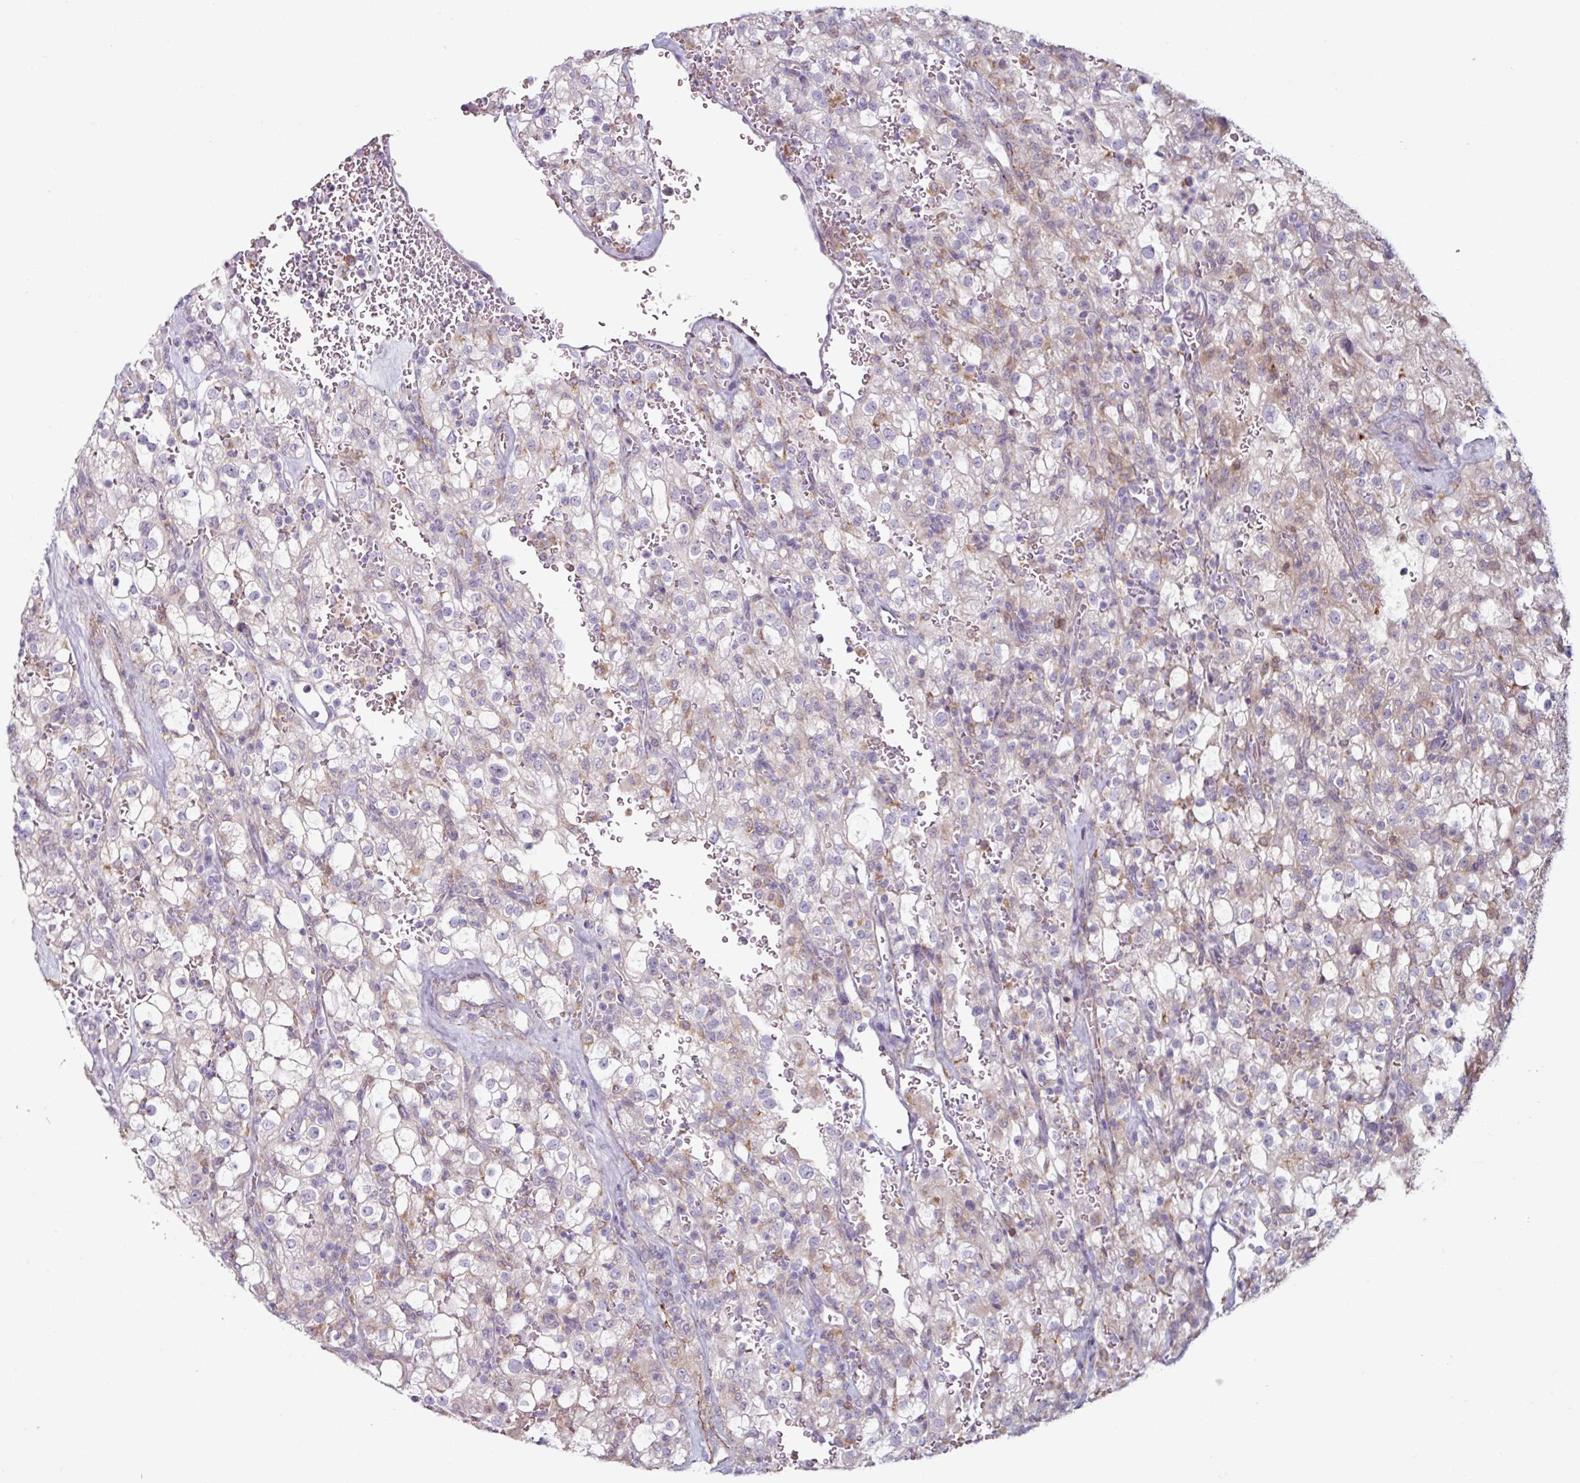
{"staining": {"intensity": "weak", "quantity": "<25%", "location": "cytoplasmic/membranous"}, "tissue": "renal cancer", "cell_type": "Tumor cells", "image_type": "cancer", "snomed": [{"axis": "morphology", "description": "Adenocarcinoma, NOS"}, {"axis": "topography", "description": "Kidney"}], "caption": "There is no significant expression in tumor cells of renal cancer (adenocarcinoma). (Brightfield microscopy of DAB (3,3'-diaminobenzidine) IHC at high magnification).", "gene": "MTMR14", "patient": {"sex": "female", "age": 74}}